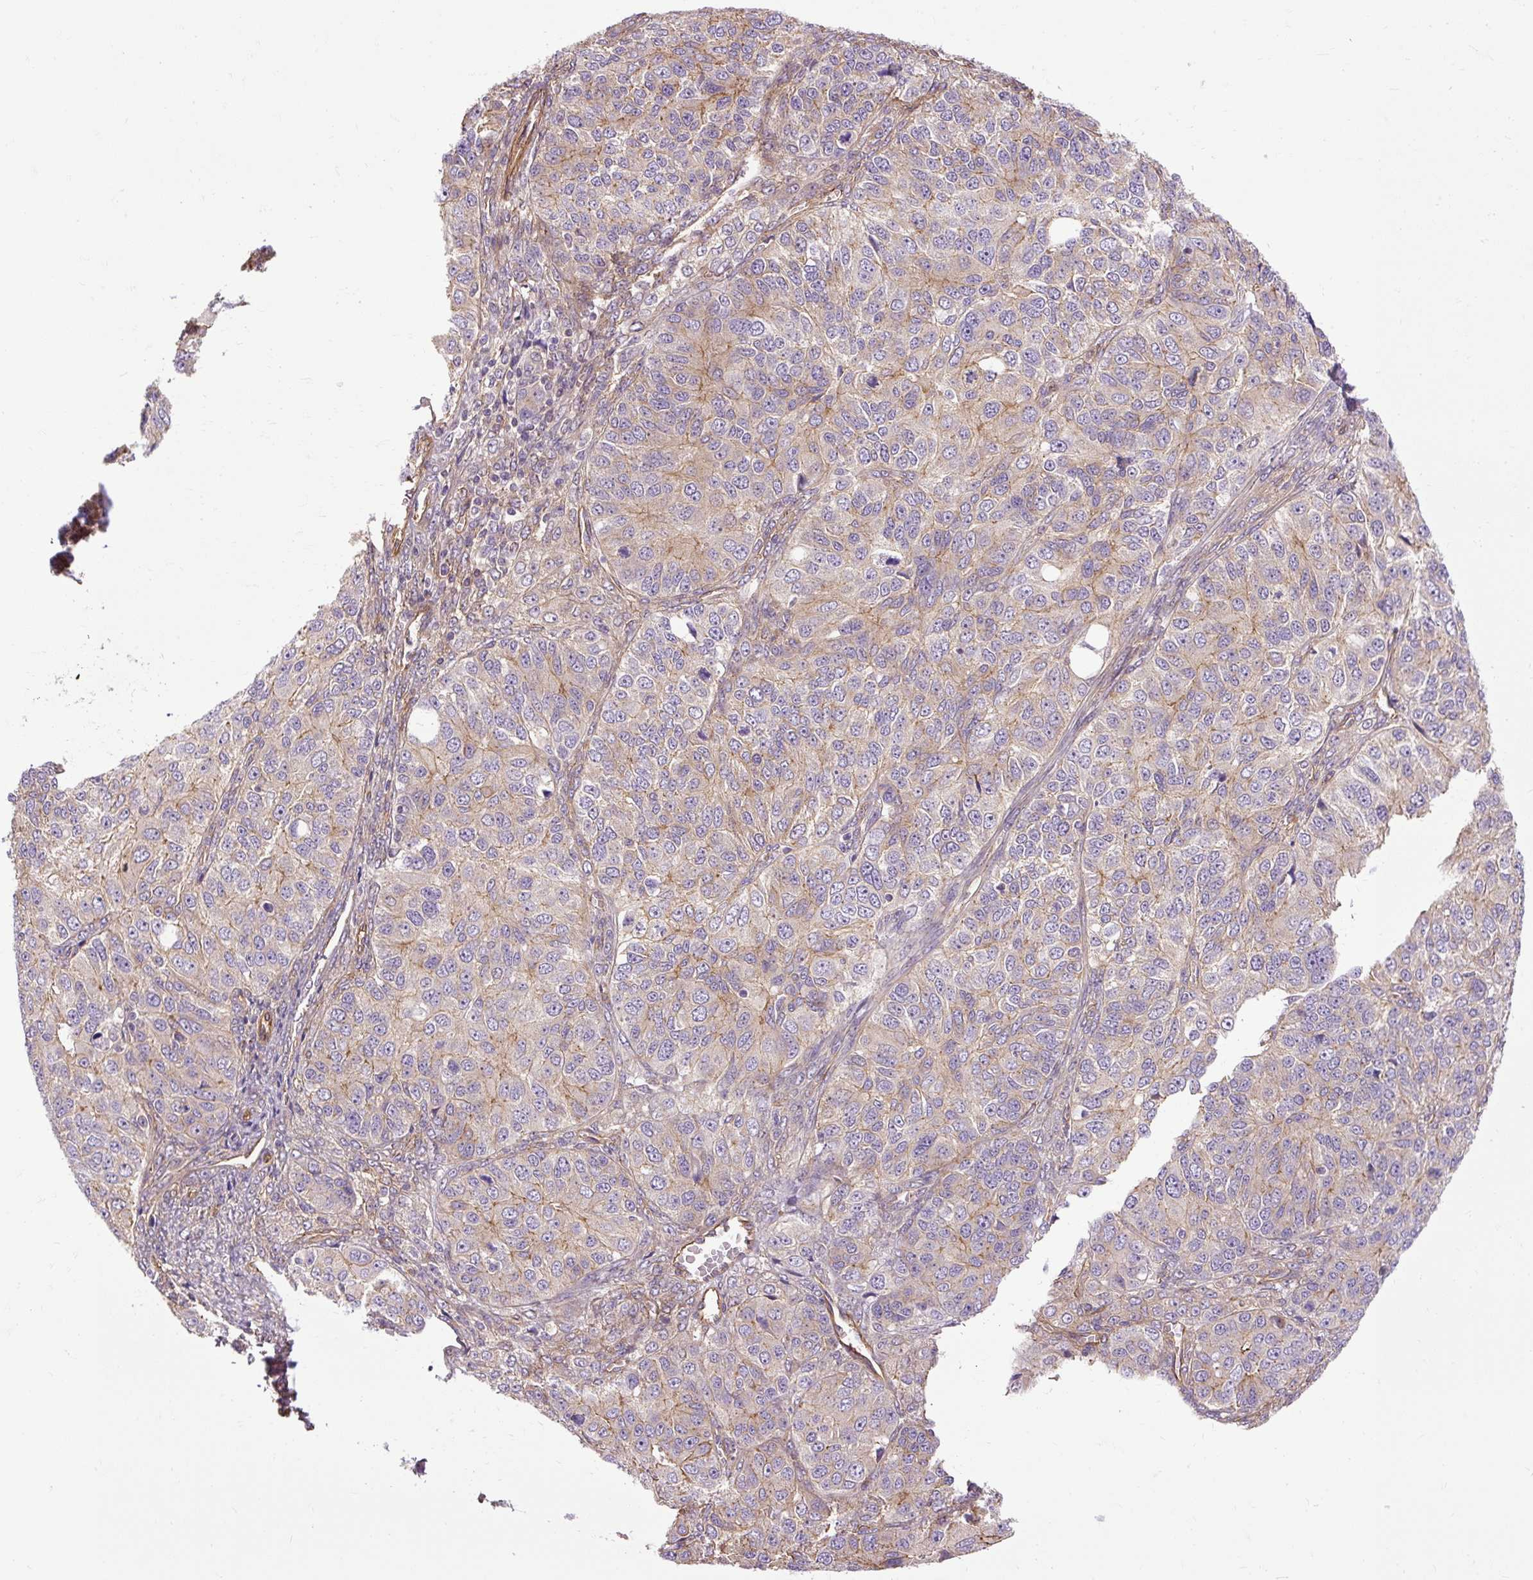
{"staining": {"intensity": "moderate", "quantity": "<25%", "location": "cytoplasmic/membranous"}, "tissue": "ovarian cancer", "cell_type": "Tumor cells", "image_type": "cancer", "snomed": [{"axis": "morphology", "description": "Carcinoma, endometroid"}, {"axis": "topography", "description": "Ovary"}], "caption": "DAB immunohistochemical staining of ovarian cancer shows moderate cytoplasmic/membranous protein staining in about <25% of tumor cells. The protein is shown in brown color, while the nuclei are stained blue.", "gene": "CCDC93", "patient": {"sex": "female", "age": 51}}